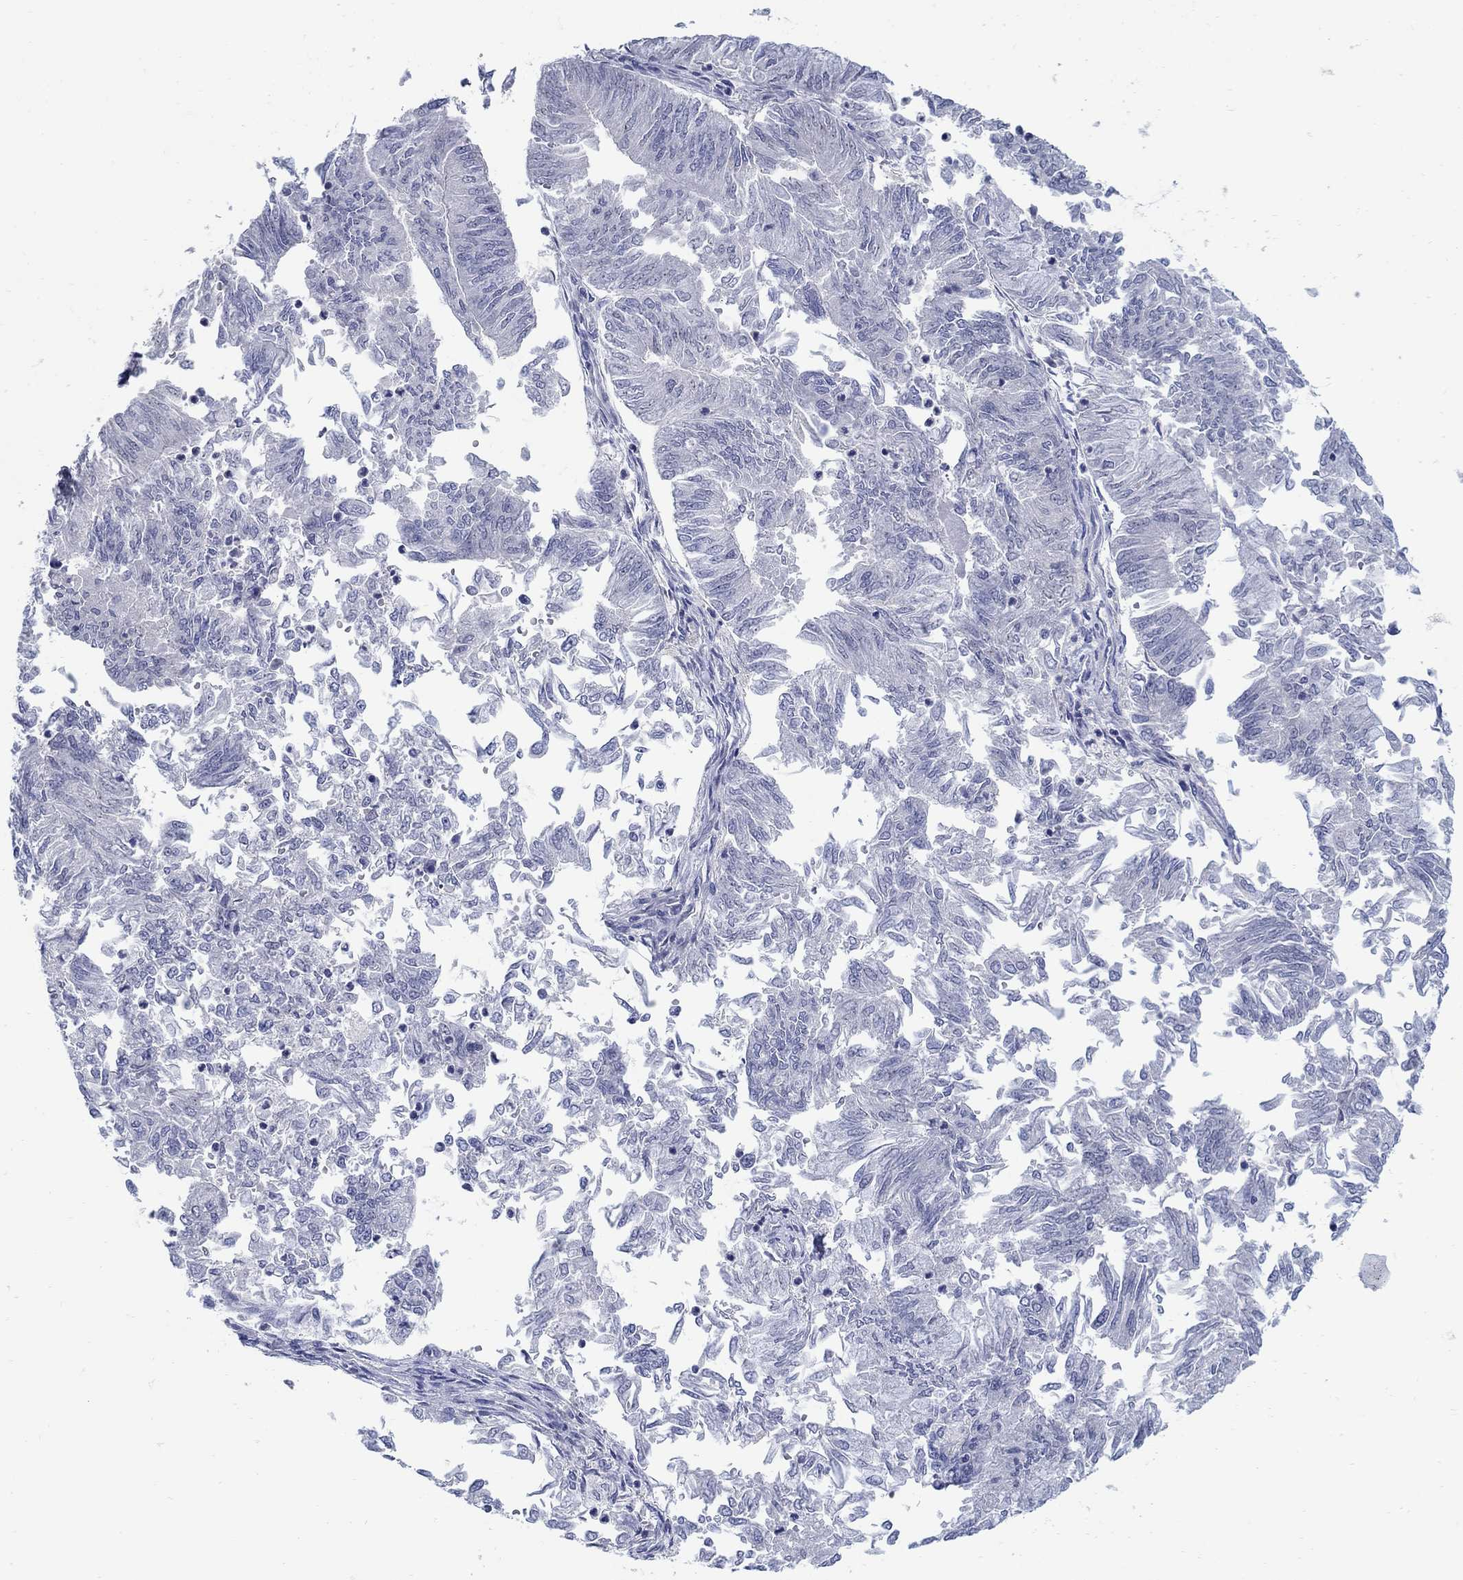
{"staining": {"intensity": "negative", "quantity": "none", "location": "none"}, "tissue": "endometrial cancer", "cell_type": "Tumor cells", "image_type": "cancer", "snomed": [{"axis": "morphology", "description": "Adenocarcinoma, NOS"}, {"axis": "topography", "description": "Endometrium"}], "caption": "This is an immunohistochemistry (IHC) histopathology image of adenocarcinoma (endometrial). There is no staining in tumor cells.", "gene": "REEP2", "patient": {"sex": "female", "age": 59}}